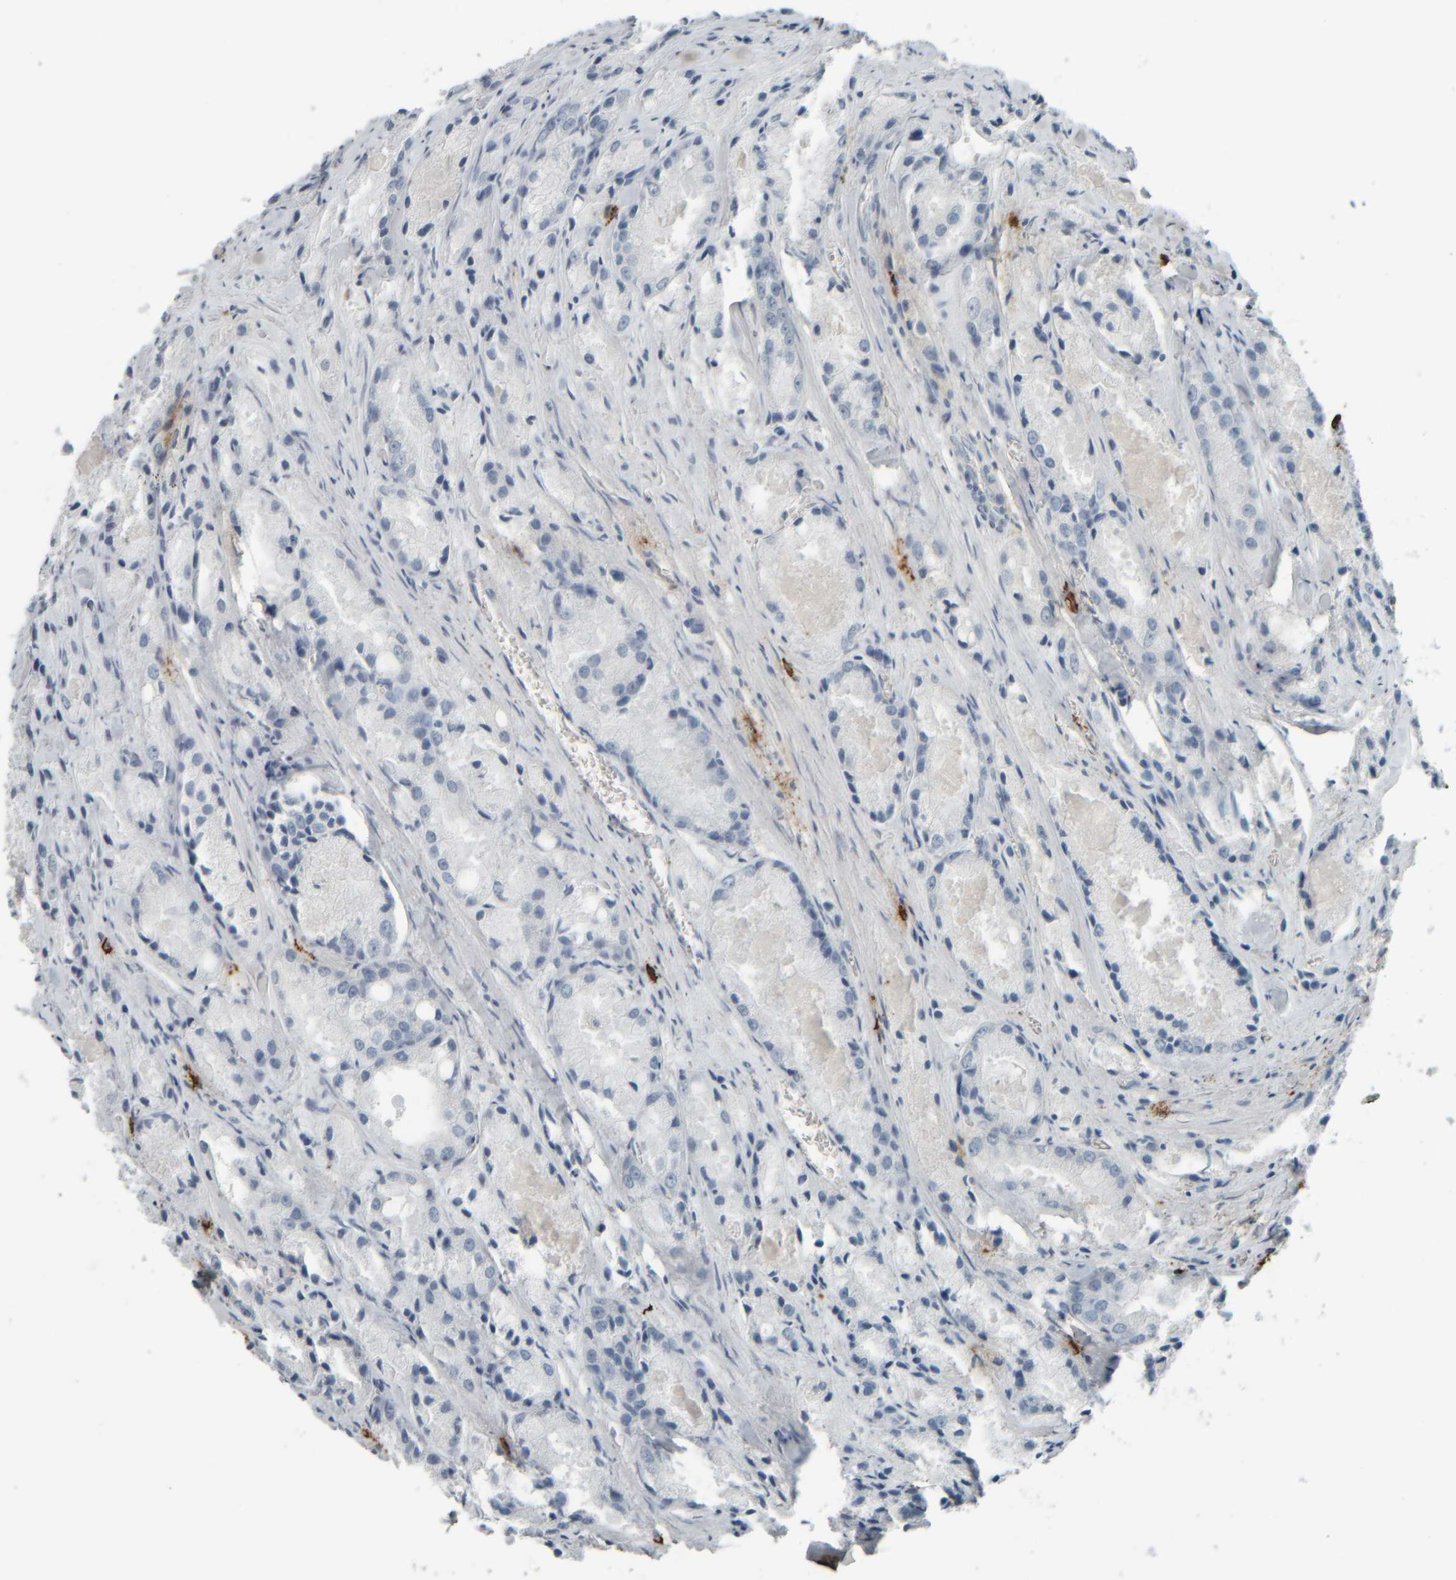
{"staining": {"intensity": "negative", "quantity": "none", "location": "none"}, "tissue": "prostate cancer", "cell_type": "Tumor cells", "image_type": "cancer", "snomed": [{"axis": "morphology", "description": "Adenocarcinoma, Low grade"}, {"axis": "topography", "description": "Prostate"}], "caption": "This is a image of immunohistochemistry (IHC) staining of prostate cancer, which shows no staining in tumor cells. Brightfield microscopy of IHC stained with DAB (brown) and hematoxylin (blue), captured at high magnification.", "gene": "TPSAB1", "patient": {"sex": "male", "age": 64}}